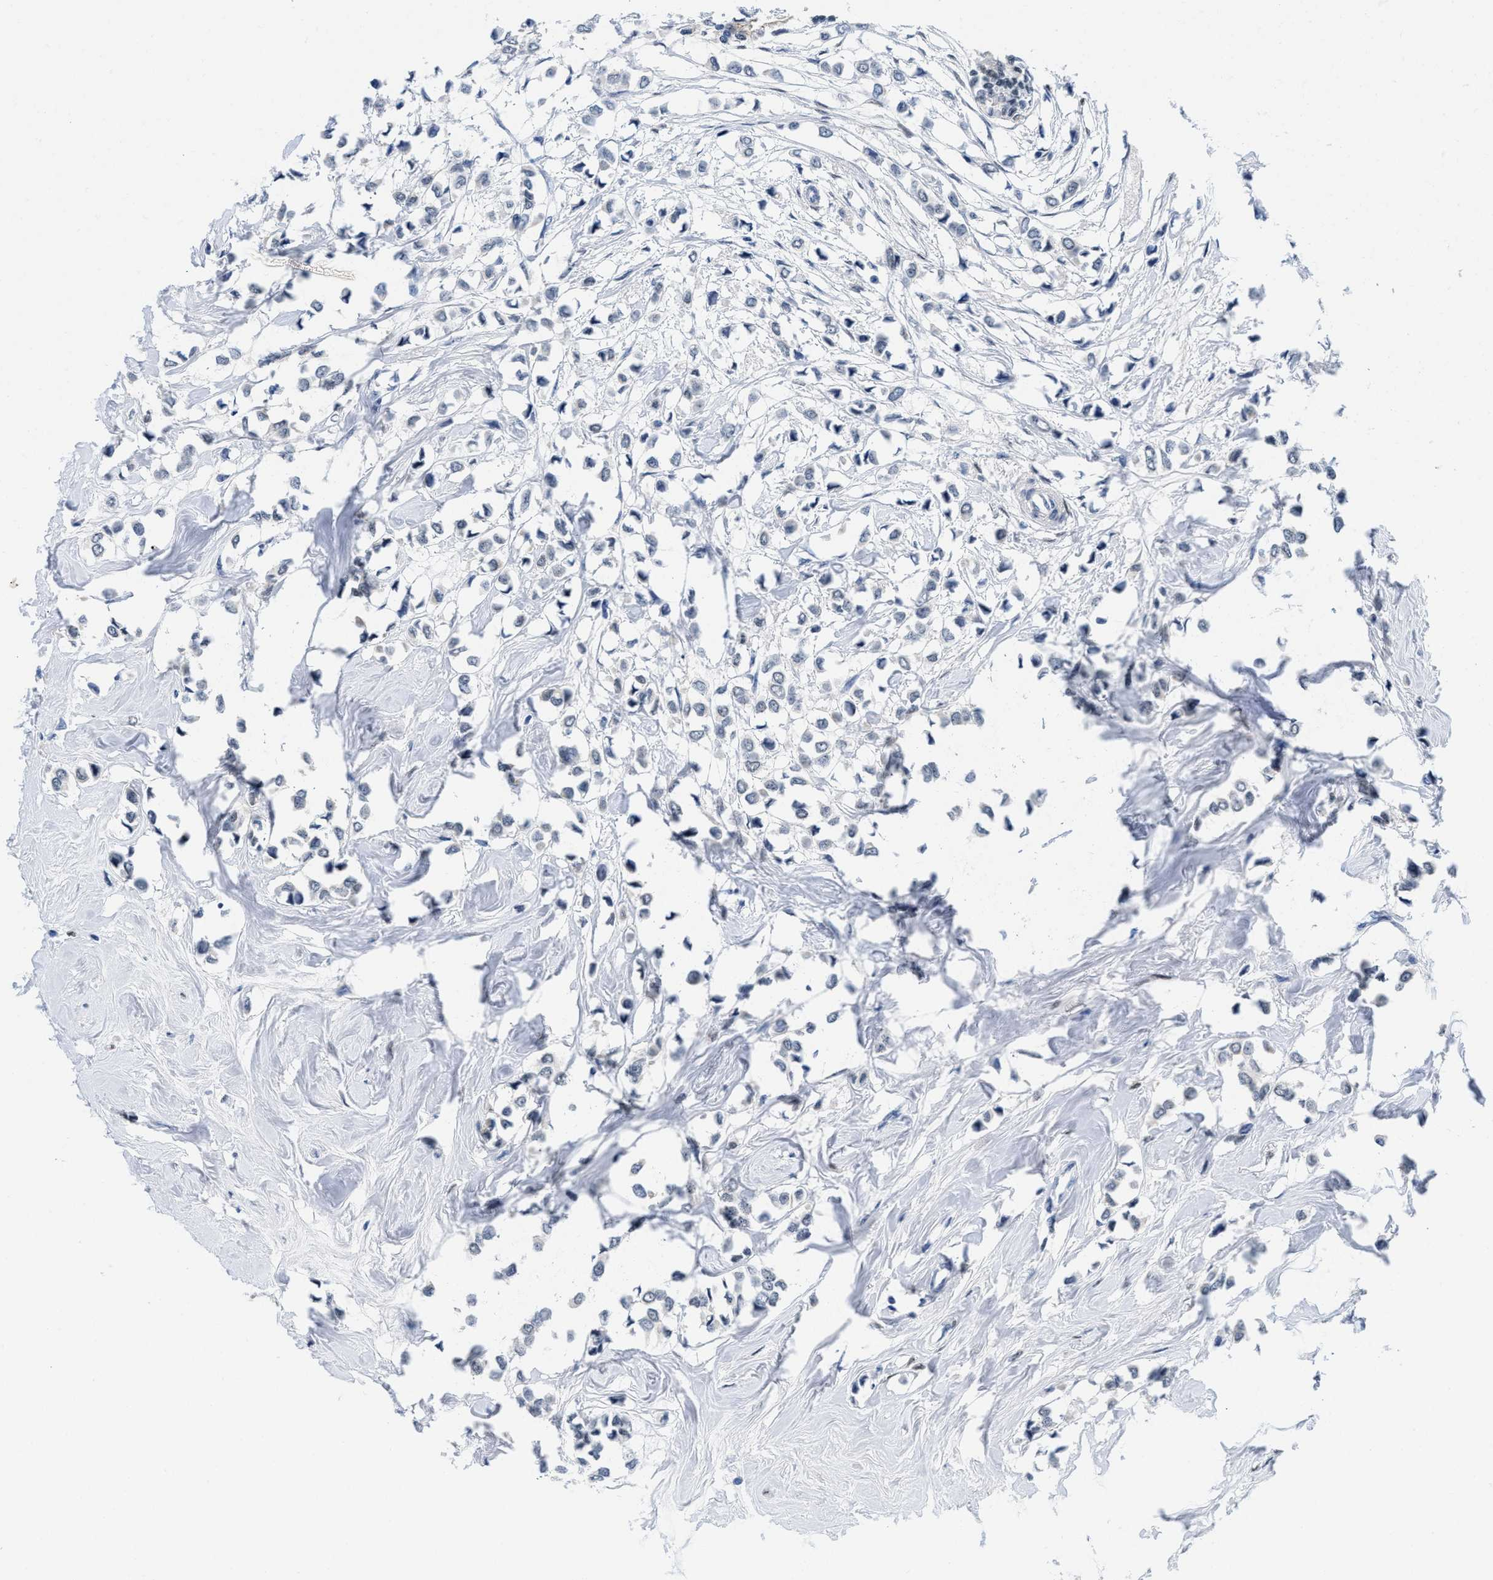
{"staining": {"intensity": "negative", "quantity": "none", "location": "none"}, "tissue": "breast cancer", "cell_type": "Tumor cells", "image_type": "cancer", "snomed": [{"axis": "morphology", "description": "Lobular carcinoma"}, {"axis": "topography", "description": "Breast"}], "caption": "Human breast cancer (lobular carcinoma) stained for a protein using immunohistochemistry (IHC) displays no expression in tumor cells.", "gene": "NFIX", "patient": {"sex": "female", "age": 51}}